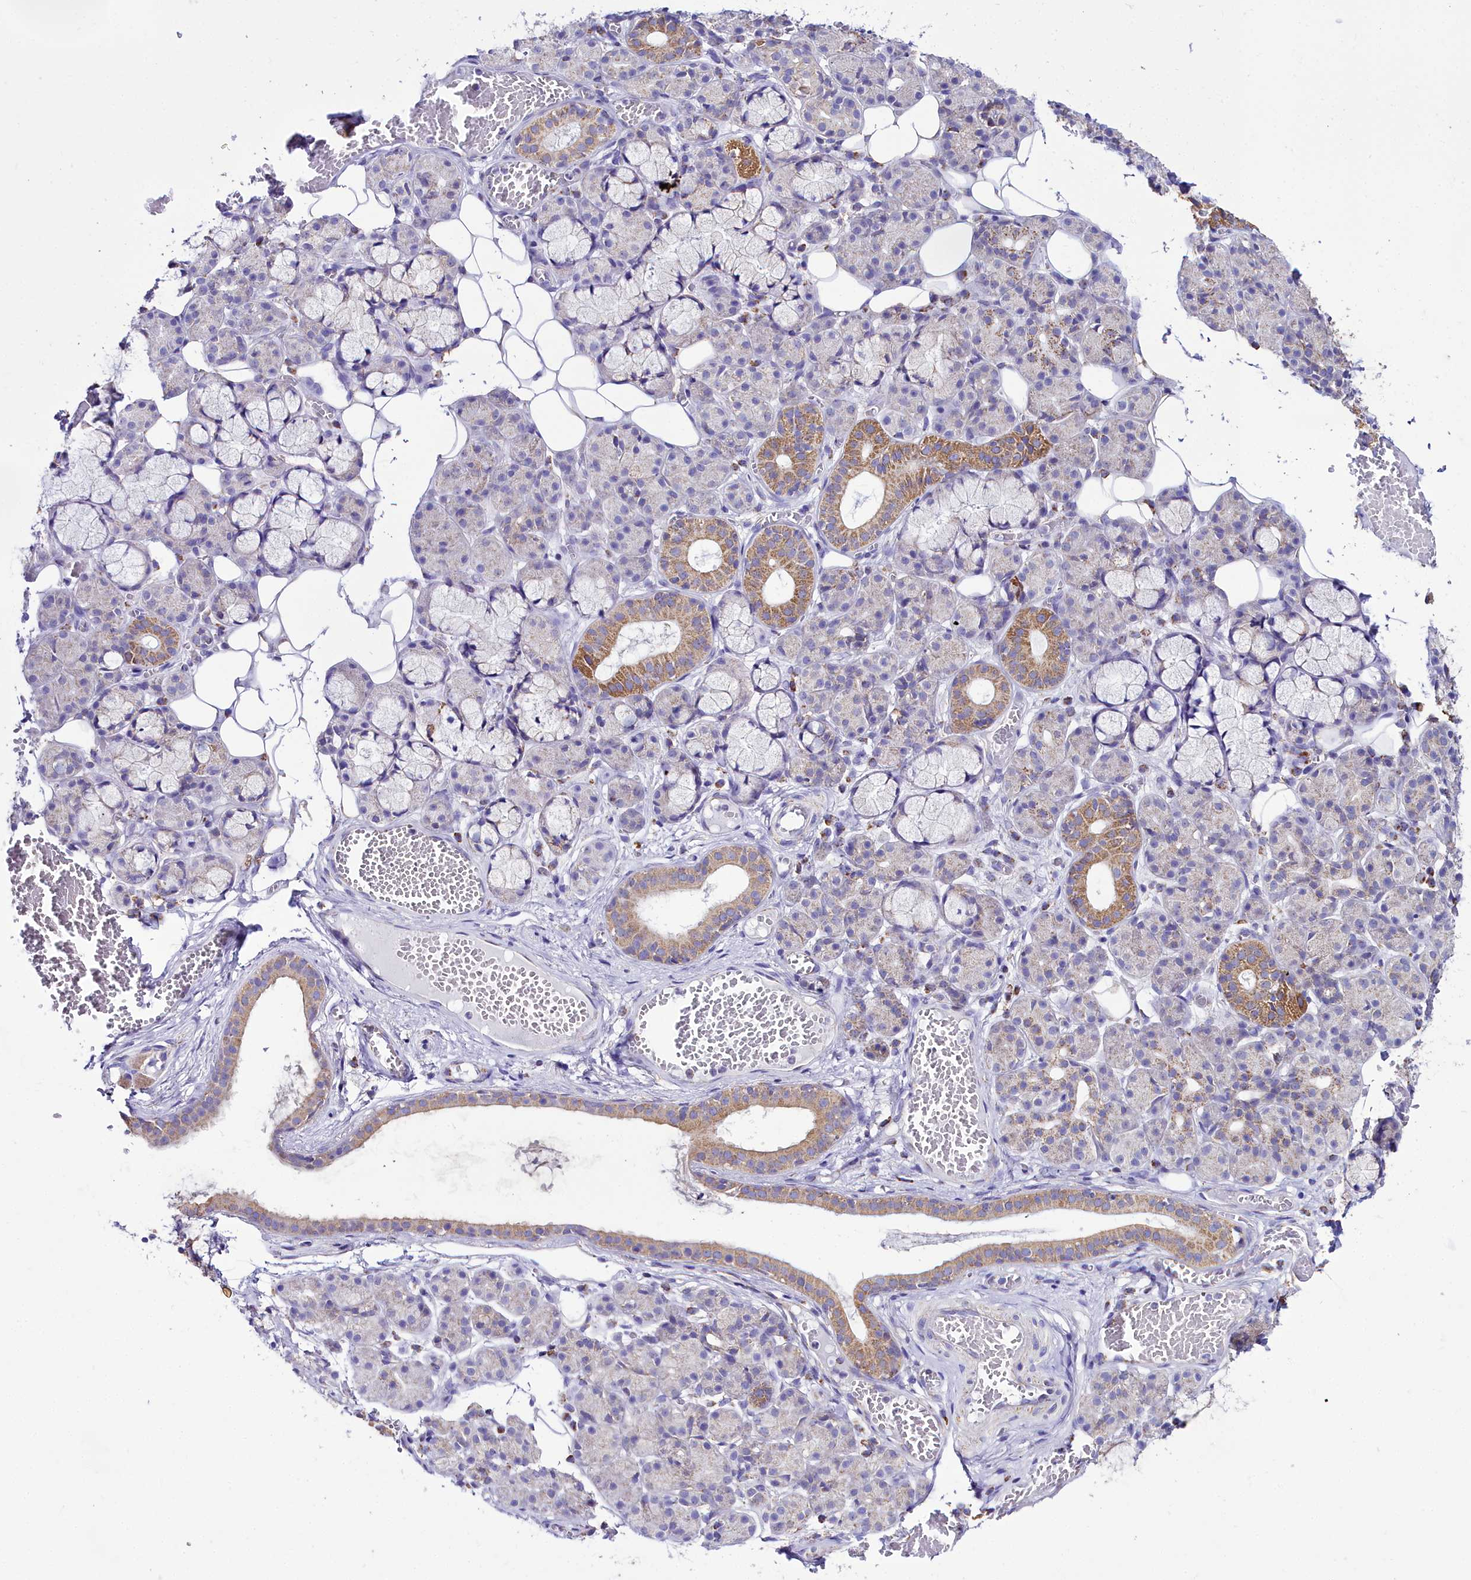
{"staining": {"intensity": "moderate", "quantity": "<25%", "location": "cytoplasmic/membranous"}, "tissue": "salivary gland", "cell_type": "Glandular cells", "image_type": "normal", "snomed": [{"axis": "morphology", "description": "Normal tissue, NOS"}, {"axis": "topography", "description": "Salivary gland"}], "caption": "Immunohistochemical staining of normal salivary gland reveals <25% levels of moderate cytoplasmic/membranous protein positivity in approximately <25% of glandular cells.", "gene": "WDFY3", "patient": {"sex": "male", "age": 63}}